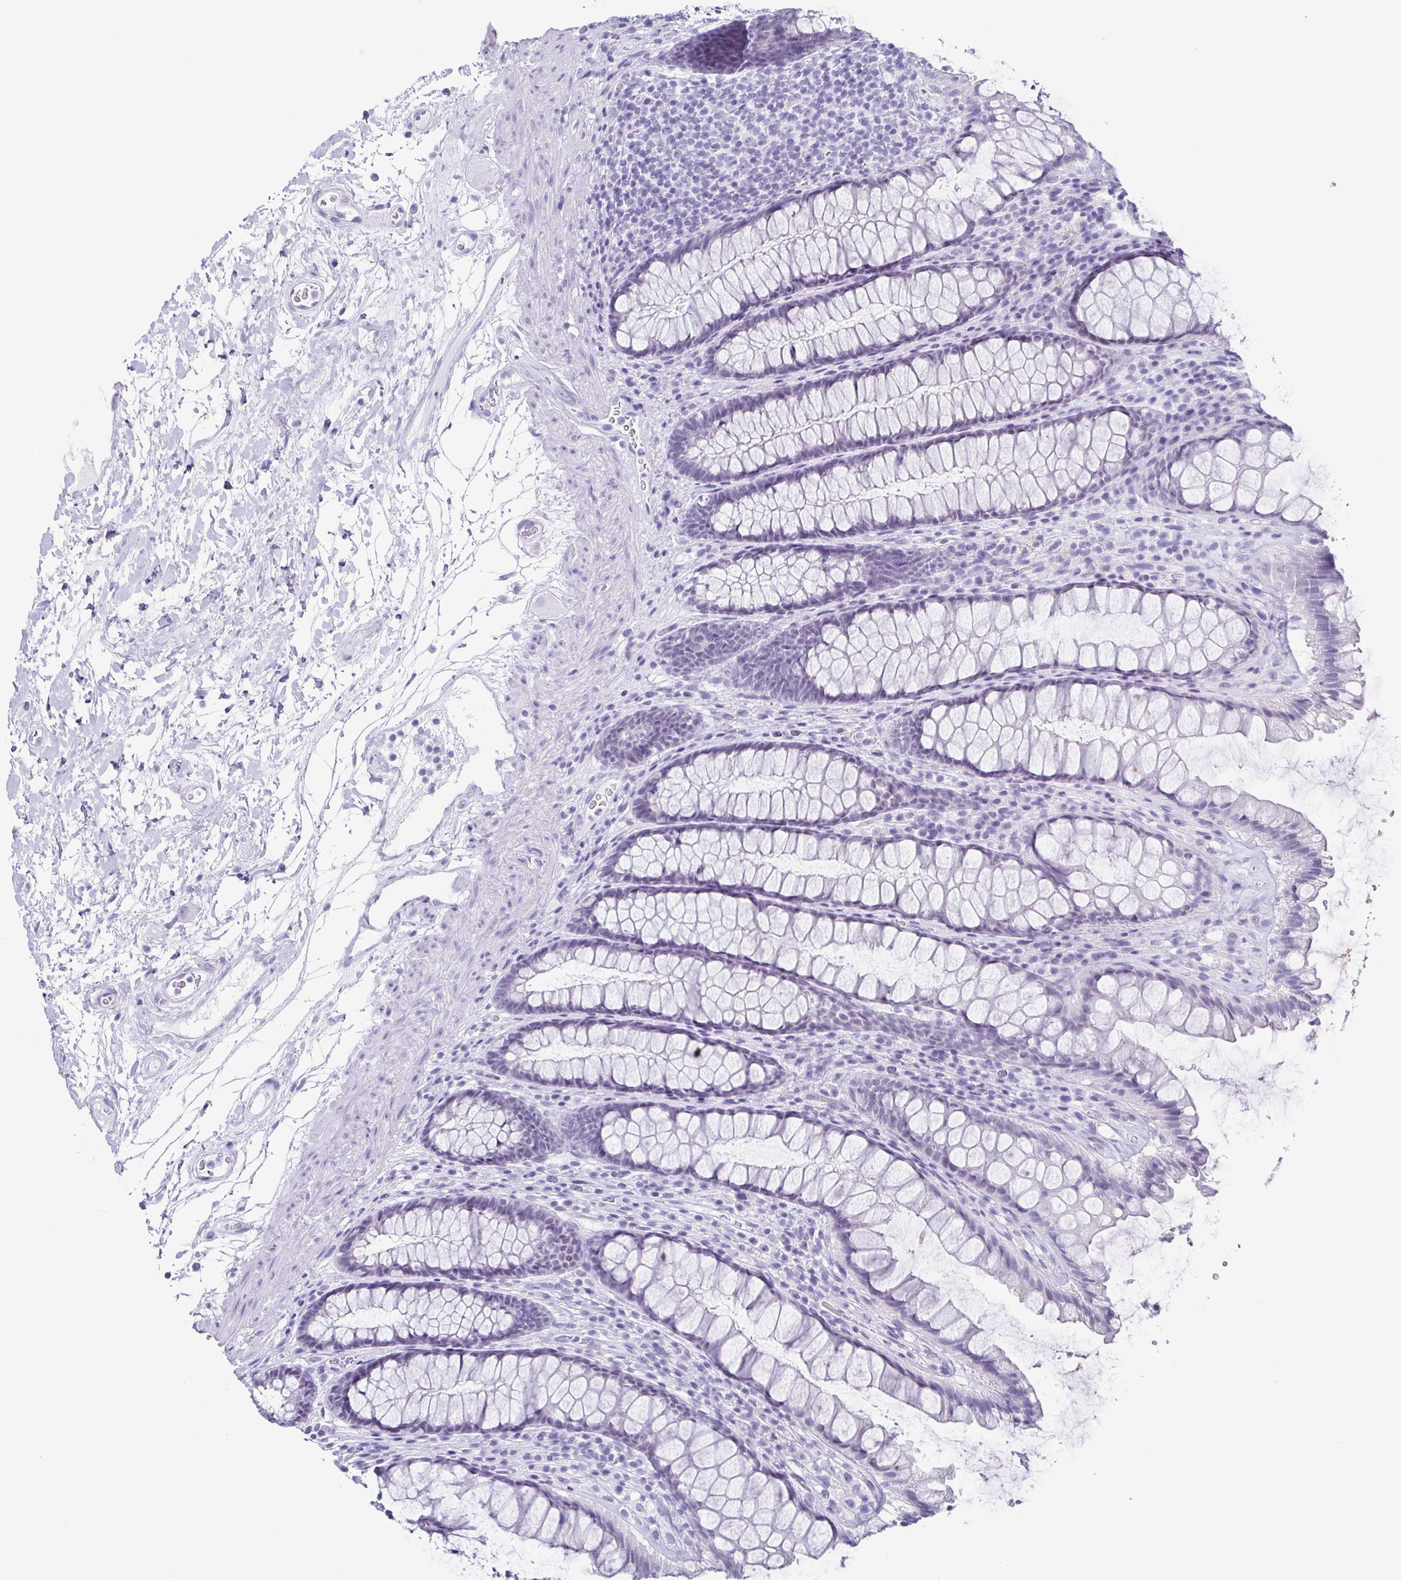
{"staining": {"intensity": "negative", "quantity": "none", "location": "none"}, "tissue": "rectum", "cell_type": "Glandular cells", "image_type": "normal", "snomed": [{"axis": "morphology", "description": "Normal tissue, NOS"}, {"axis": "topography", "description": "Rectum"}], "caption": "Immunohistochemistry of benign human rectum exhibits no staining in glandular cells.", "gene": "ESX1", "patient": {"sex": "male", "age": 72}}